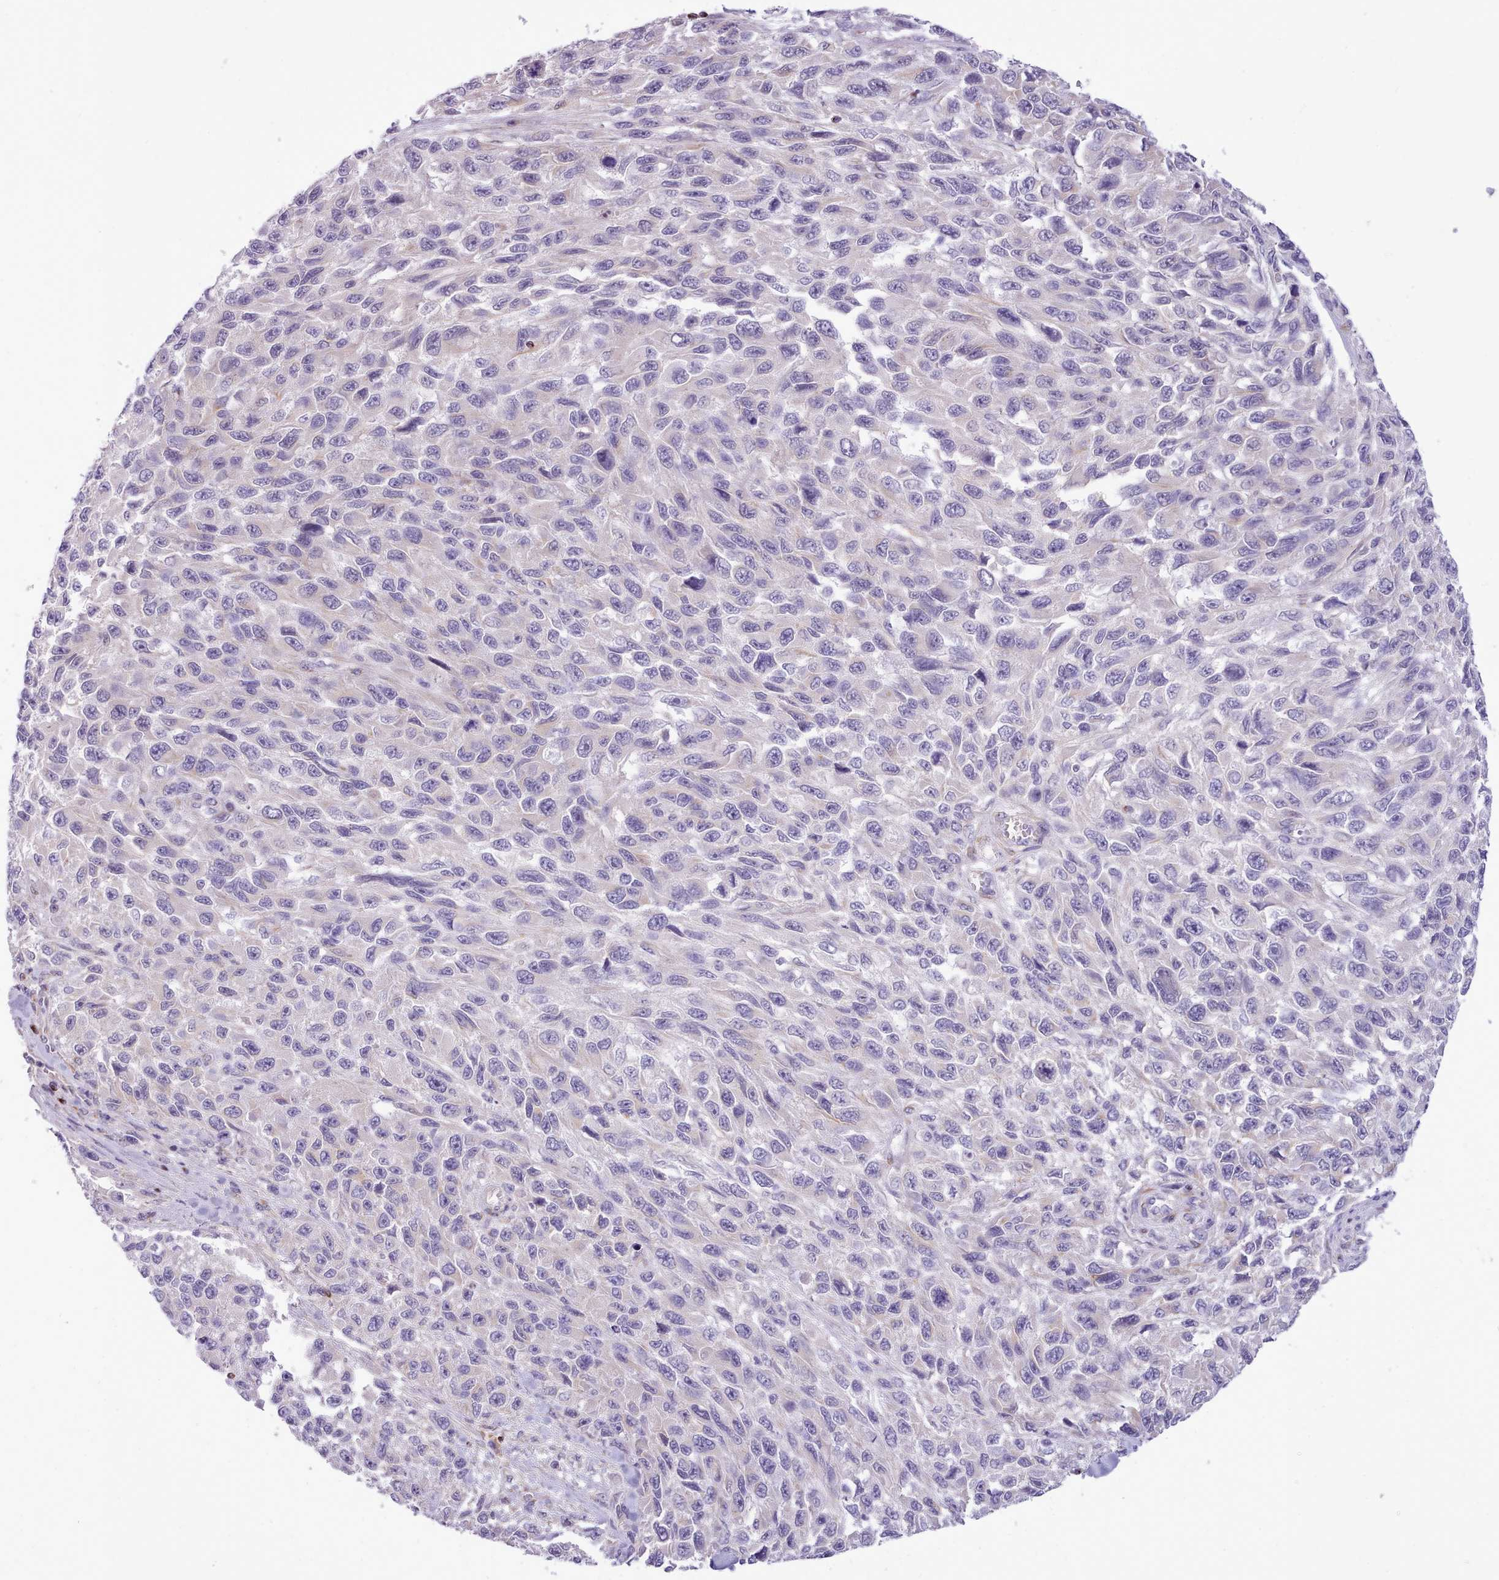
{"staining": {"intensity": "negative", "quantity": "none", "location": "none"}, "tissue": "melanoma", "cell_type": "Tumor cells", "image_type": "cancer", "snomed": [{"axis": "morphology", "description": "Malignant melanoma, NOS"}, {"axis": "topography", "description": "Skin"}], "caption": "Malignant melanoma was stained to show a protein in brown. There is no significant staining in tumor cells. (DAB (3,3'-diaminobenzidine) immunohistochemistry (IHC), high magnification).", "gene": "CYP2A13", "patient": {"sex": "female", "age": 96}}